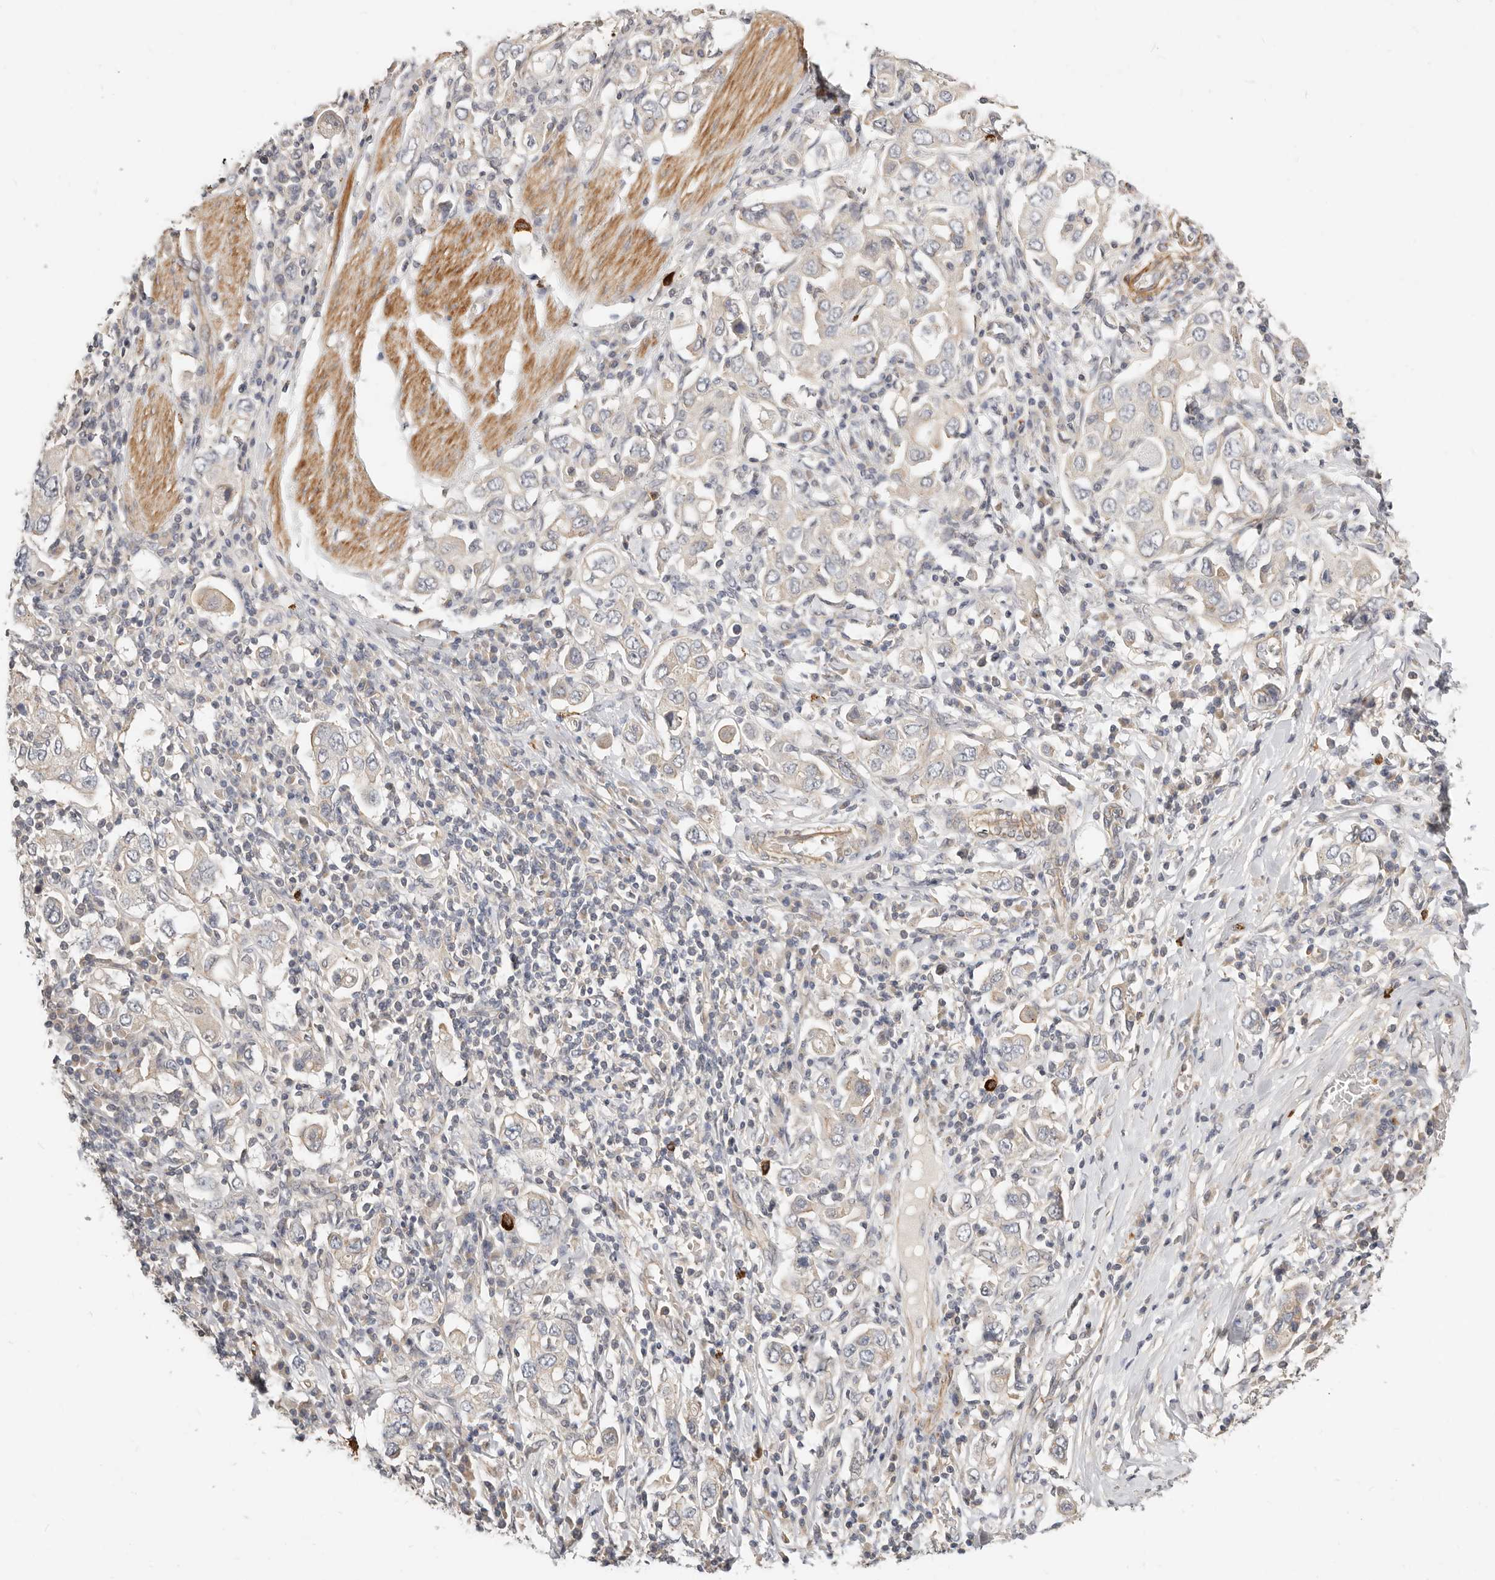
{"staining": {"intensity": "negative", "quantity": "none", "location": "none"}, "tissue": "stomach cancer", "cell_type": "Tumor cells", "image_type": "cancer", "snomed": [{"axis": "morphology", "description": "Adenocarcinoma, NOS"}, {"axis": "topography", "description": "Stomach, upper"}], "caption": "Tumor cells are negative for brown protein staining in stomach cancer.", "gene": "ZRANB1", "patient": {"sex": "male", "age": 62}}